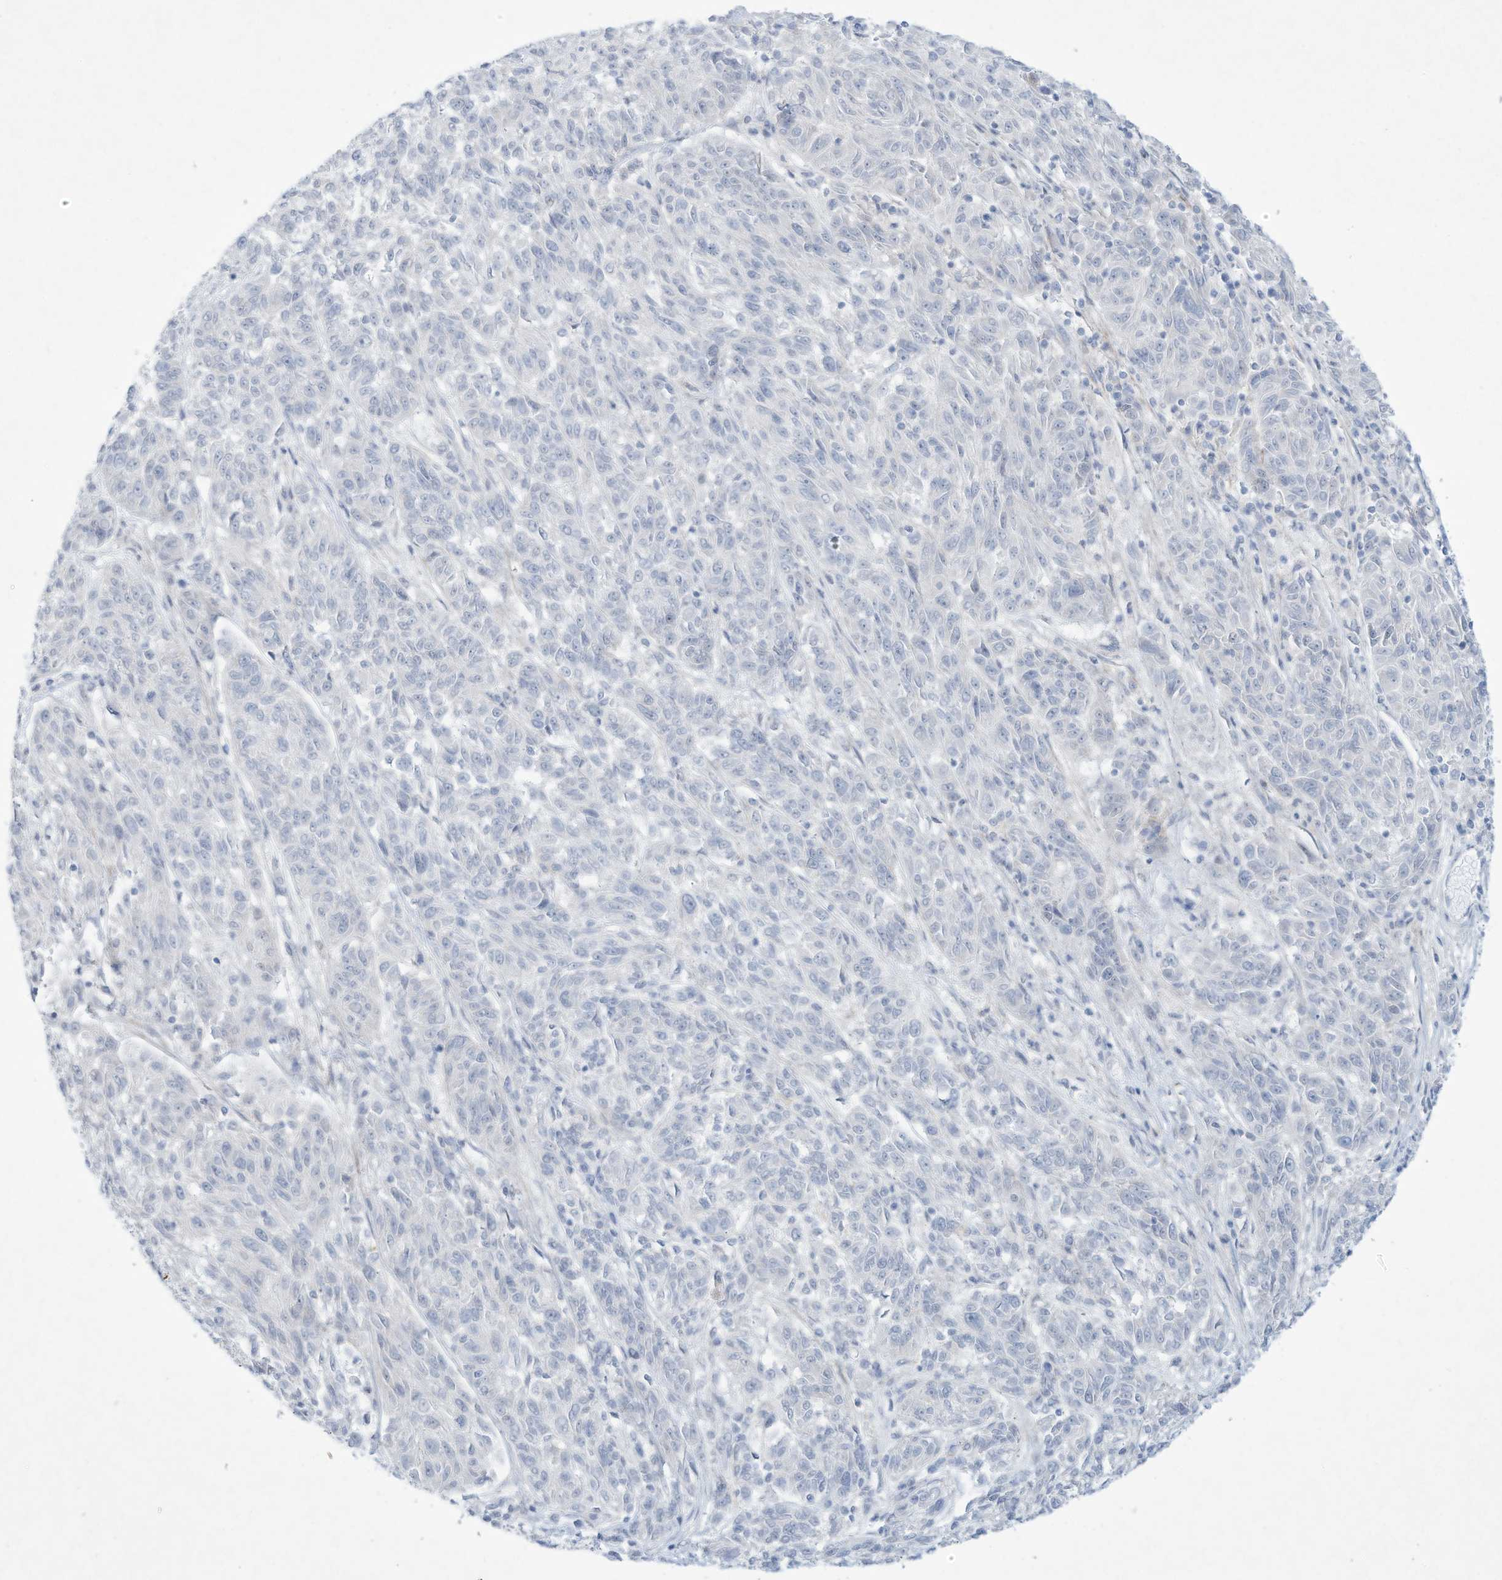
{"staining": {"intensity": "negative", "quantity": "none", "location": "none"}, "tissue": "melanoma", "cell_type": "Tumor cells", "image_type": "cancer", "snomed": [{"axis": "morphology", "description": "Malignant melanoma, NOS"}, {"axis": "topography", "description": "Skin"}], "caption": "The image exhibits no significant expression in tumor cells of melanoma.", "gene": "PAX6", "patient": {"sex": "male", "age": 53}}